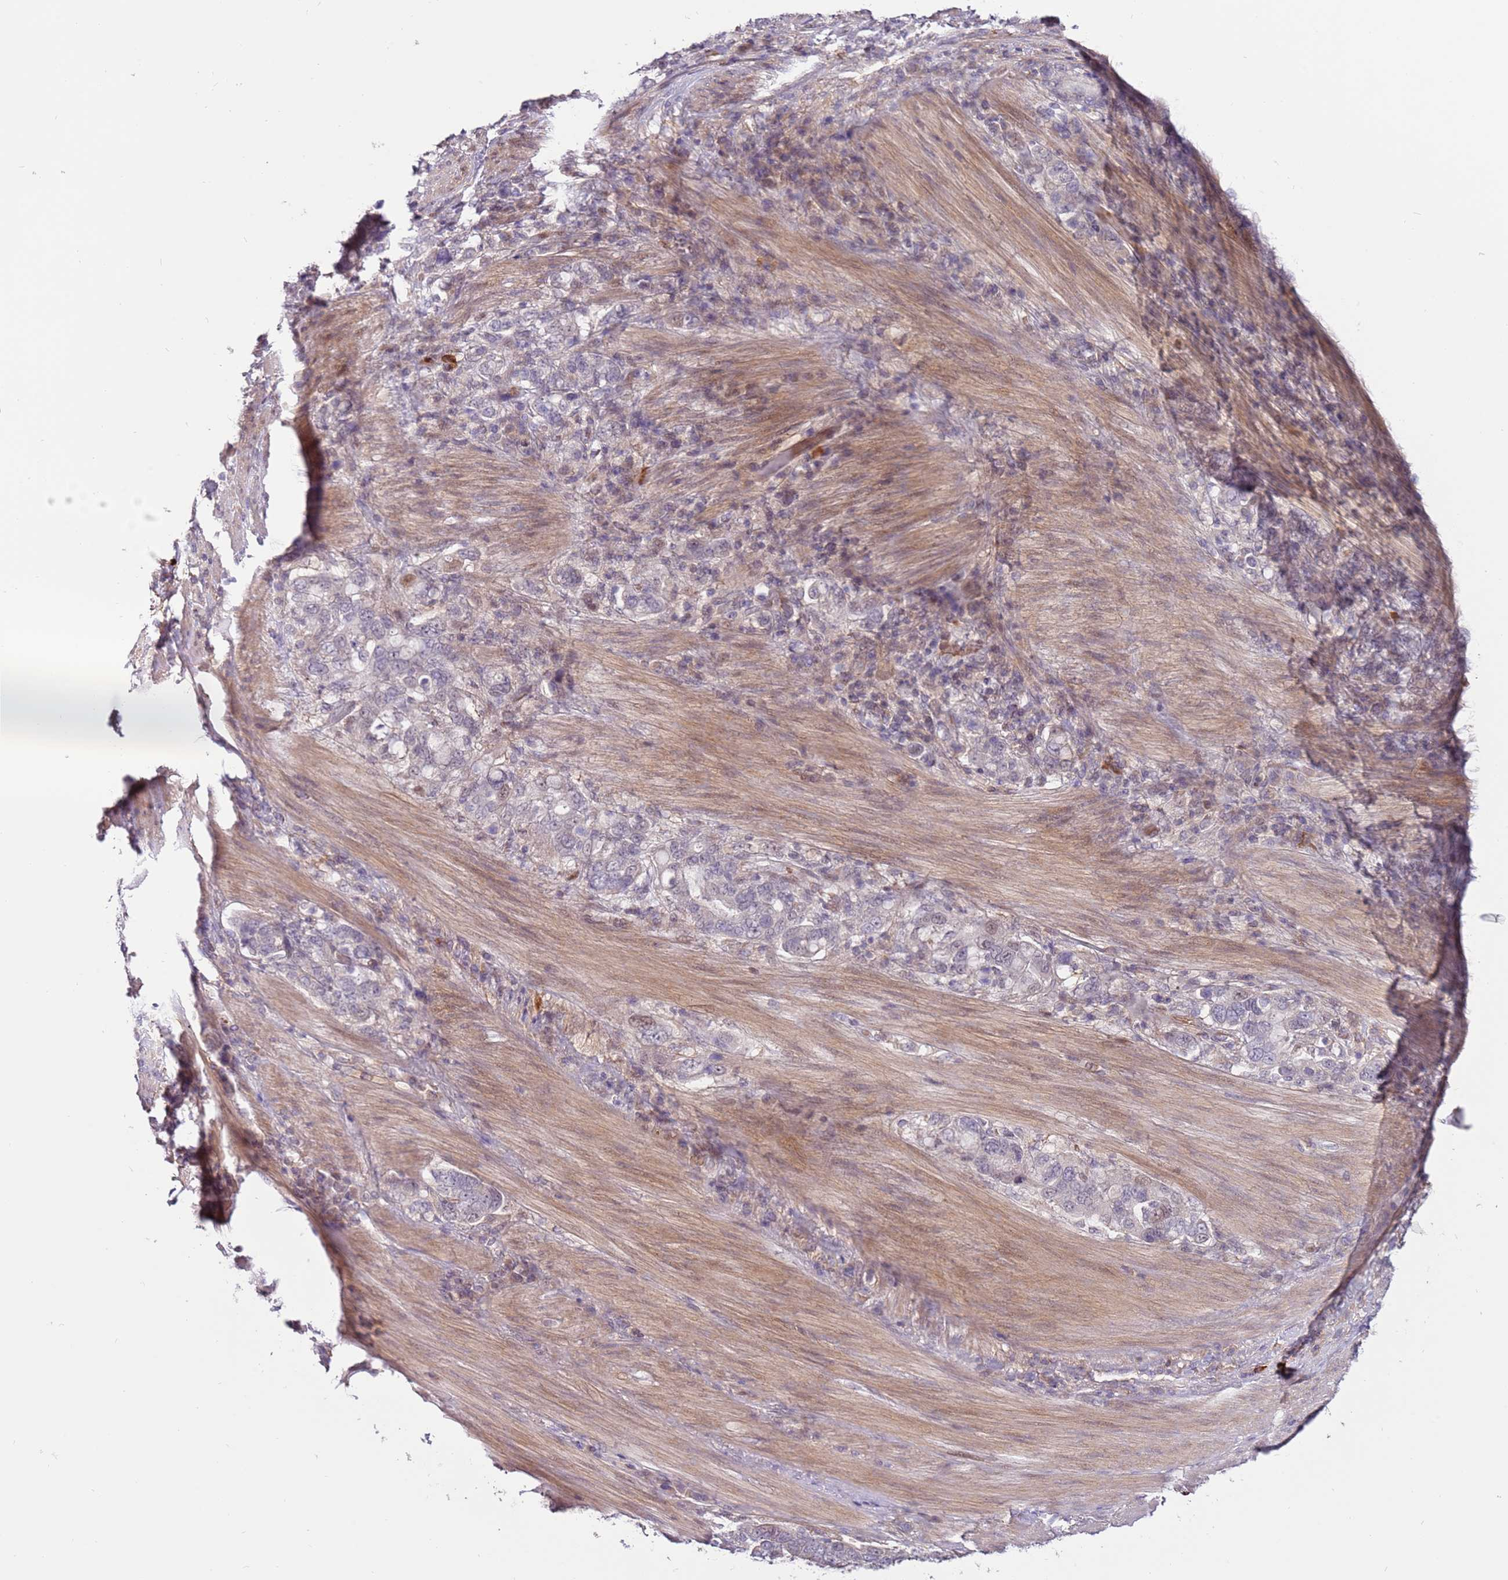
{"staining": {"intensity": "negative", "quantity": "none", "location": "none"}, "tissue": "stomach cancer", "cell_type": "Tumor cells", "image_type": "cancer", "snomed": [{"axis": "morphology", "description": "Adenocarcinoma, NOS"}, {"axis": "topography", "description": "Stomach, upper"}, {"axis": "topography", "description": "Stomach"}], "caption": "This is an immunohistochemistry (IHC) image of human stomach cancer. There is no staining in tumor cells.", "gene": "MTG2", "patient": {"sex": "male", "age": 62}}